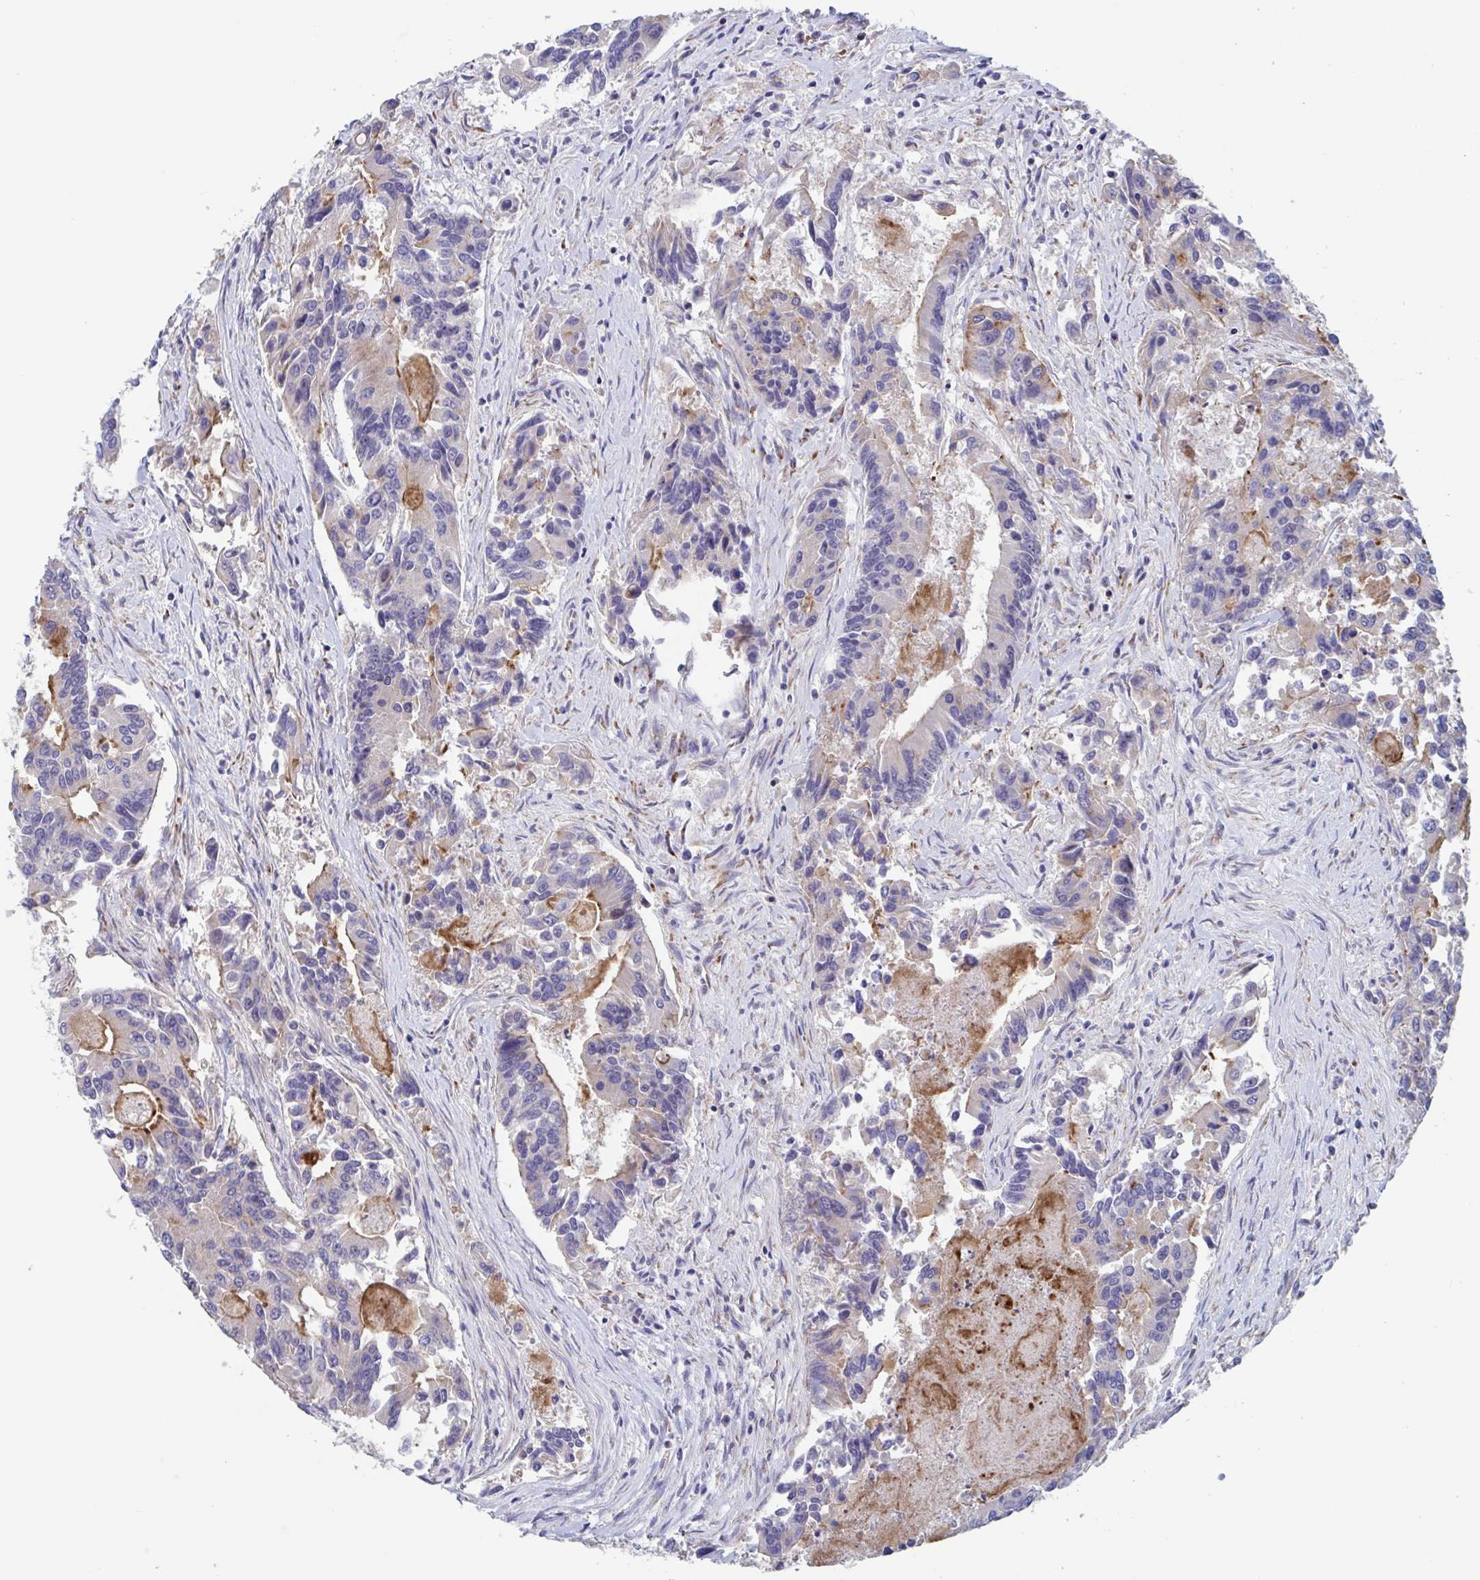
{"staining": {"intensity": "moderate", "quantity": "<25%", "location": "cytoplasmic/membranous"}, "tissue": "colorectal cancer", "cell_type": "Tumor cells", "image_type": "cancer", "snomed": [{"axis": "morphology", "description": "Adenocarcinoma, NOS"}, {"axis": "topography", "description": "Colon"}], "caption": "Immunohistochemistry staining of colorectal cancer, which demonstrates low levels of moderate cytoplasmic/membranous staining in approximately <25% of tumor cells indicating moderate cytoplasmic/membranous protein staining. The staining was performed using DAB (brown) for protein detection and nuclei were counterstained in hematoxylin (blue).", "gene": "ST14", "patient": {"sex": "female", "age": 67}}